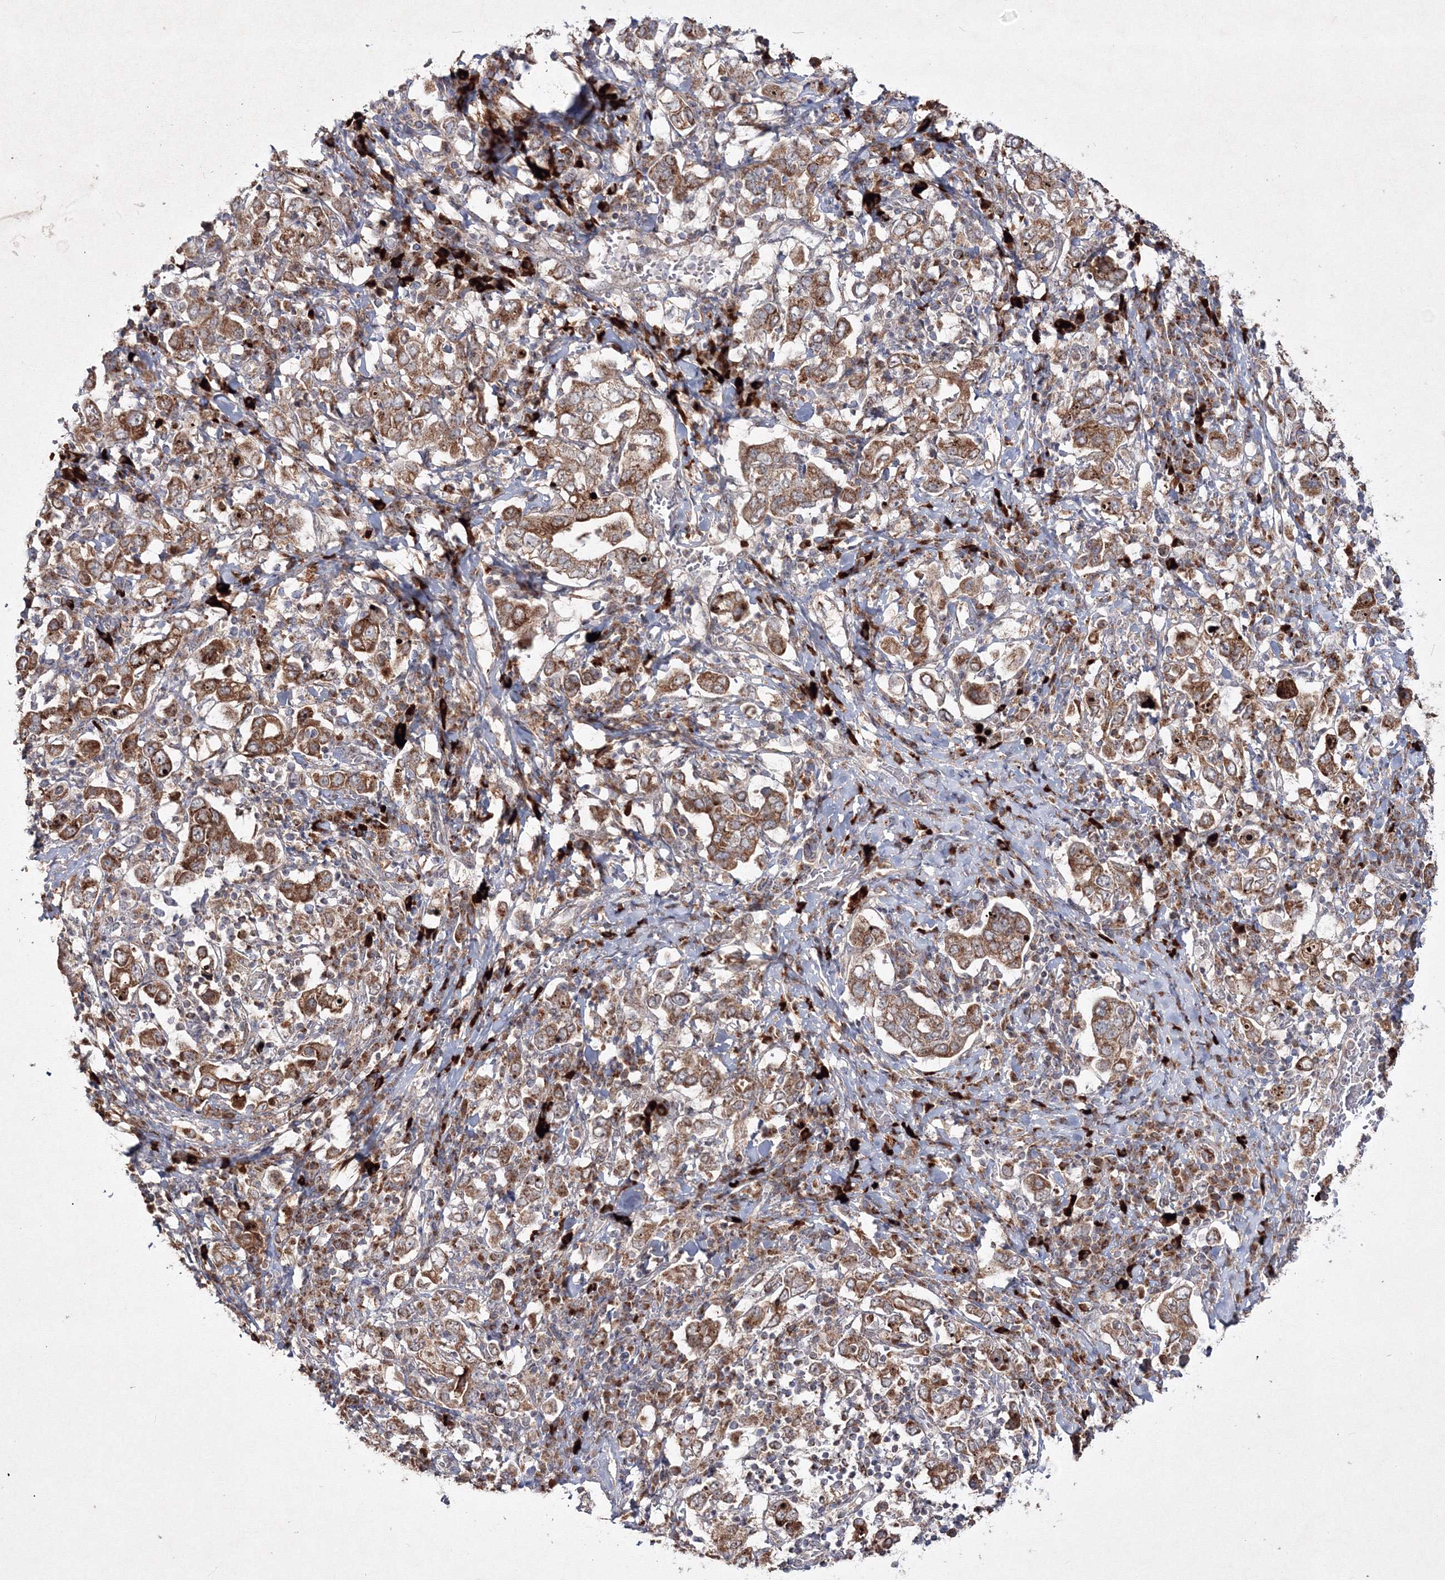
{"staining": {"intensity": "moderate", "quantity": ">75%", "location": "cytoplasmic/membranous"}, "tissue": "stomach cancer", "cell_type": "Tumor cells", "image_type": "cancer", "snomed": [{"axis": "morphology", "description": "Adenocarcinoma, NOS"}, {"axis": "topography", "description": "Stomach, upper"}], "caption": "Immunohistochemistry photomicrograph of human stomach adenocarcinoma stained for a protein (brown), which demonstrates medium levels of moderate cytoplasmic/membranous positivity in approximately >75% of tumor cells.", "gene": "PEX13", "patient": {"sex": "male", "age": 62}}